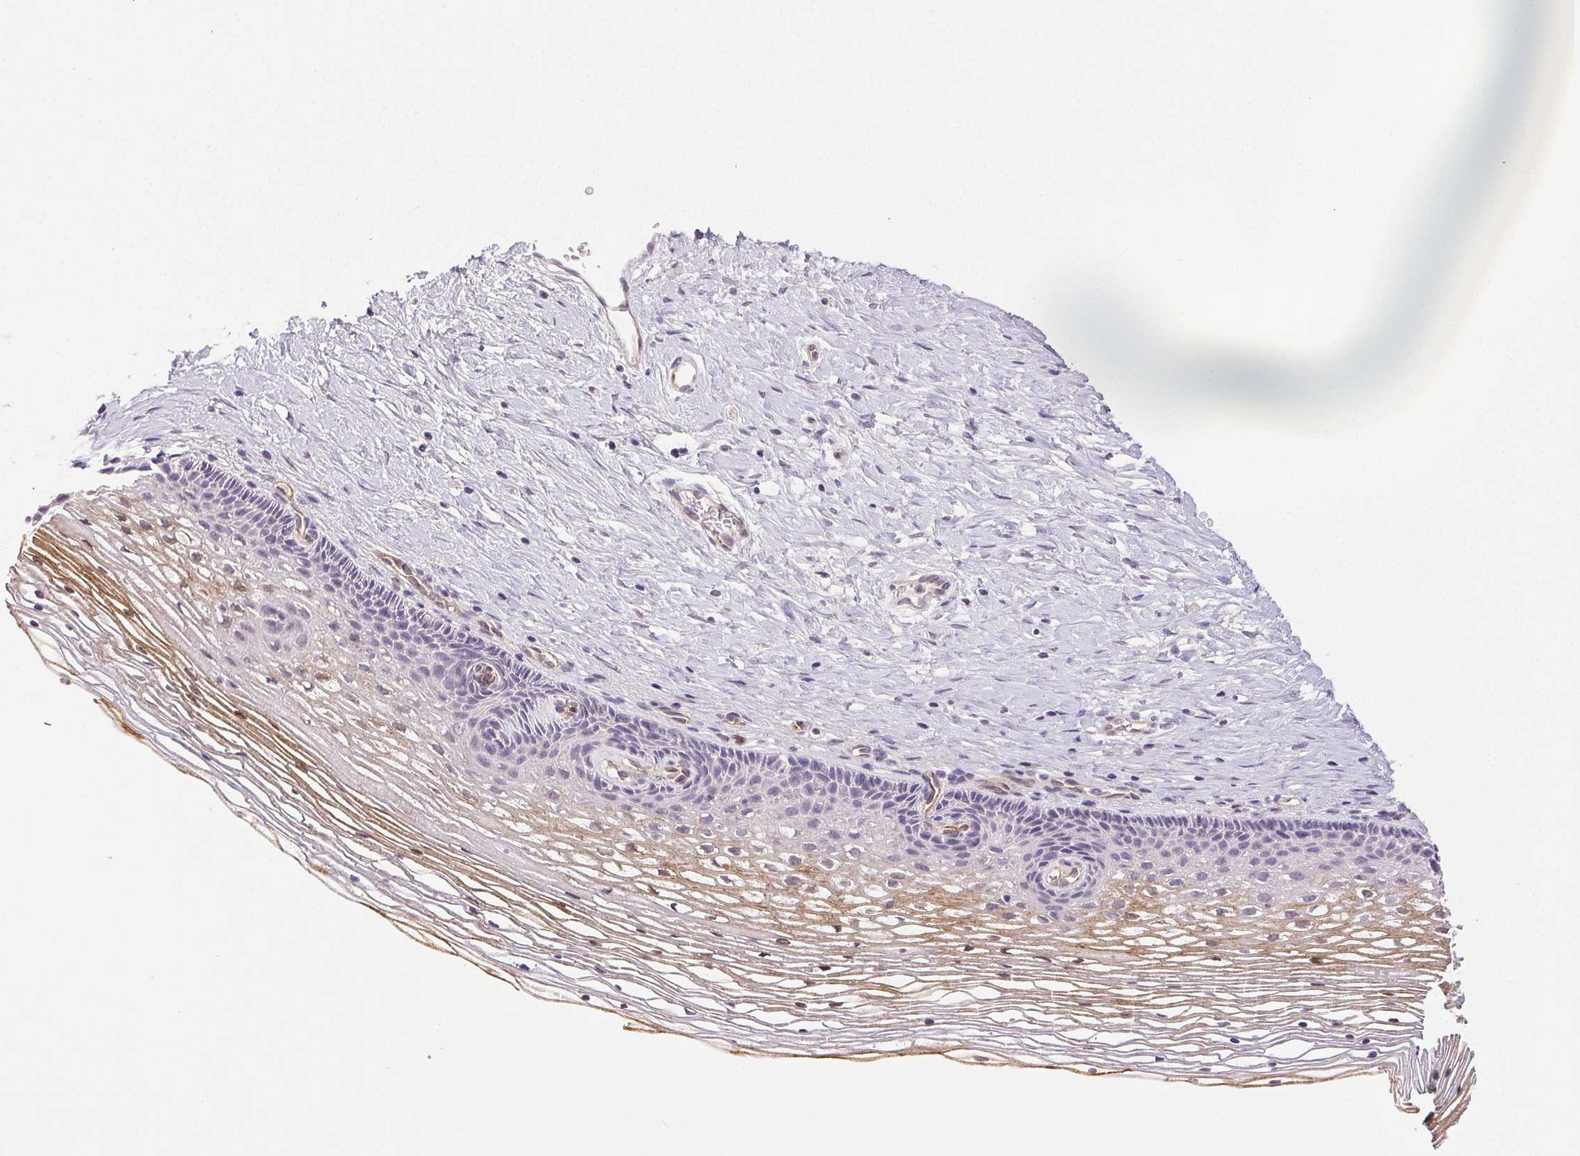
{"staining": {"intensity": "negative", "quantity": "none", "location": "none"}, "tissue": "cervix", "cell_type": "Glandular cells", "image_type": "normal", "snomed": [{"axis": "morphology", "description": "Normal tissue, NOS"}, {"axis": "topography", "description": "Cervix"}], "caption": "DAB immunohistochemical staining of normal human cervix shows no significant staining in glandular cells. (DAB immunohistochemistry (IHC), high magnification).", "gene": "PLCB1", "patient": {"sex": "female", "age": 34}}